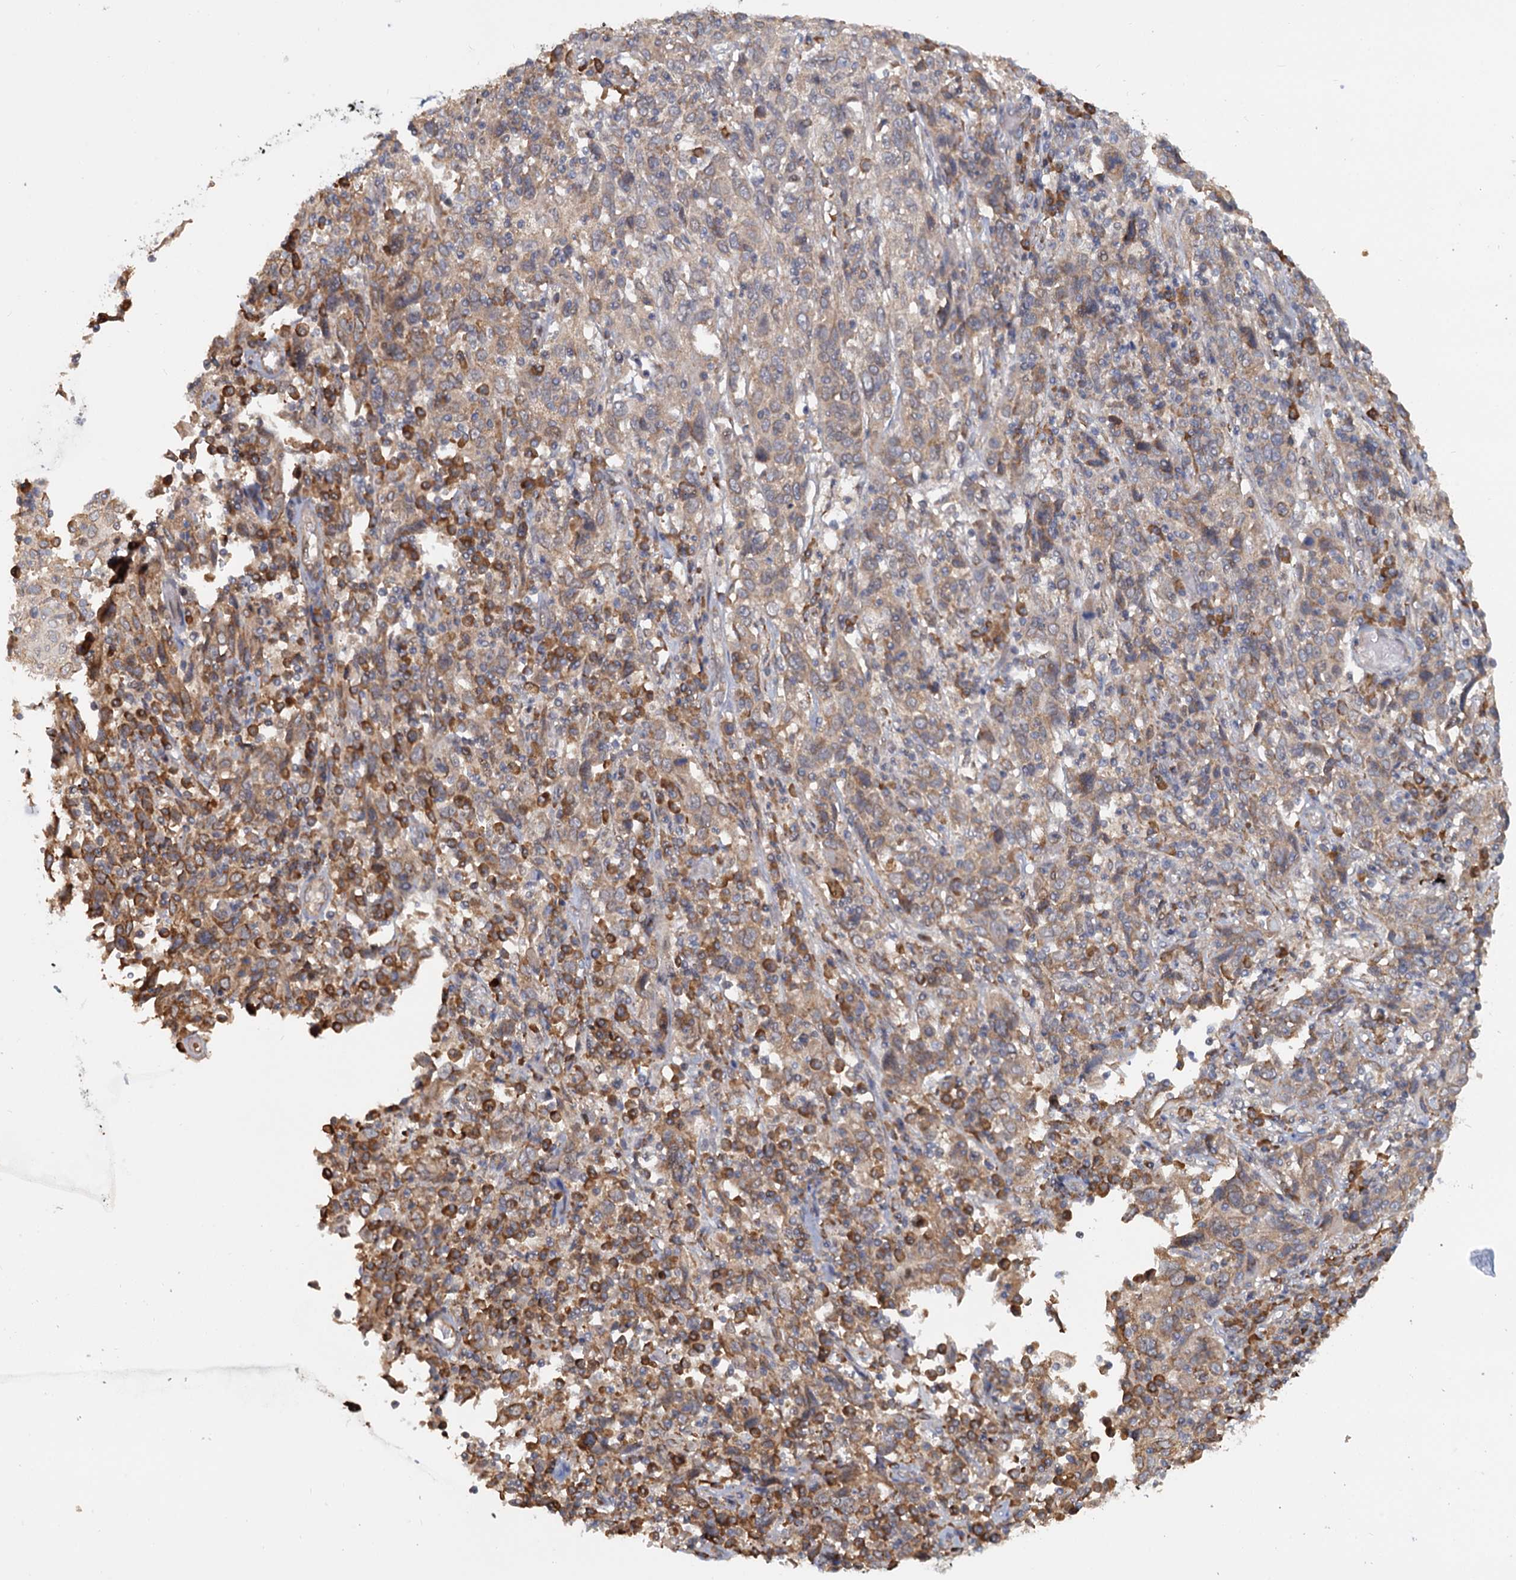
{"staining": {"intensity": "moderate", "quantity": ">75%", "location": "cytoplasmic/membranous"}, "tissue": "cervical cancer", "cell_type": "Tumor cells", "image_type": "cancer", "snomed": [{"axis": "morphology", "description": "Squamous cell carcinoma, NOS"}, {"axis": "topography", "description": "Cervix"}], "caption": "DAB immunohistochemical staining of human cervical cancer (squamous cell carcinoma) displays moderate cytoplasmic/membranous protein positivity in approximately >75% of tumor cells.", "gene": "LRRC51", "patient": {"sex": "female", "age": 46}}